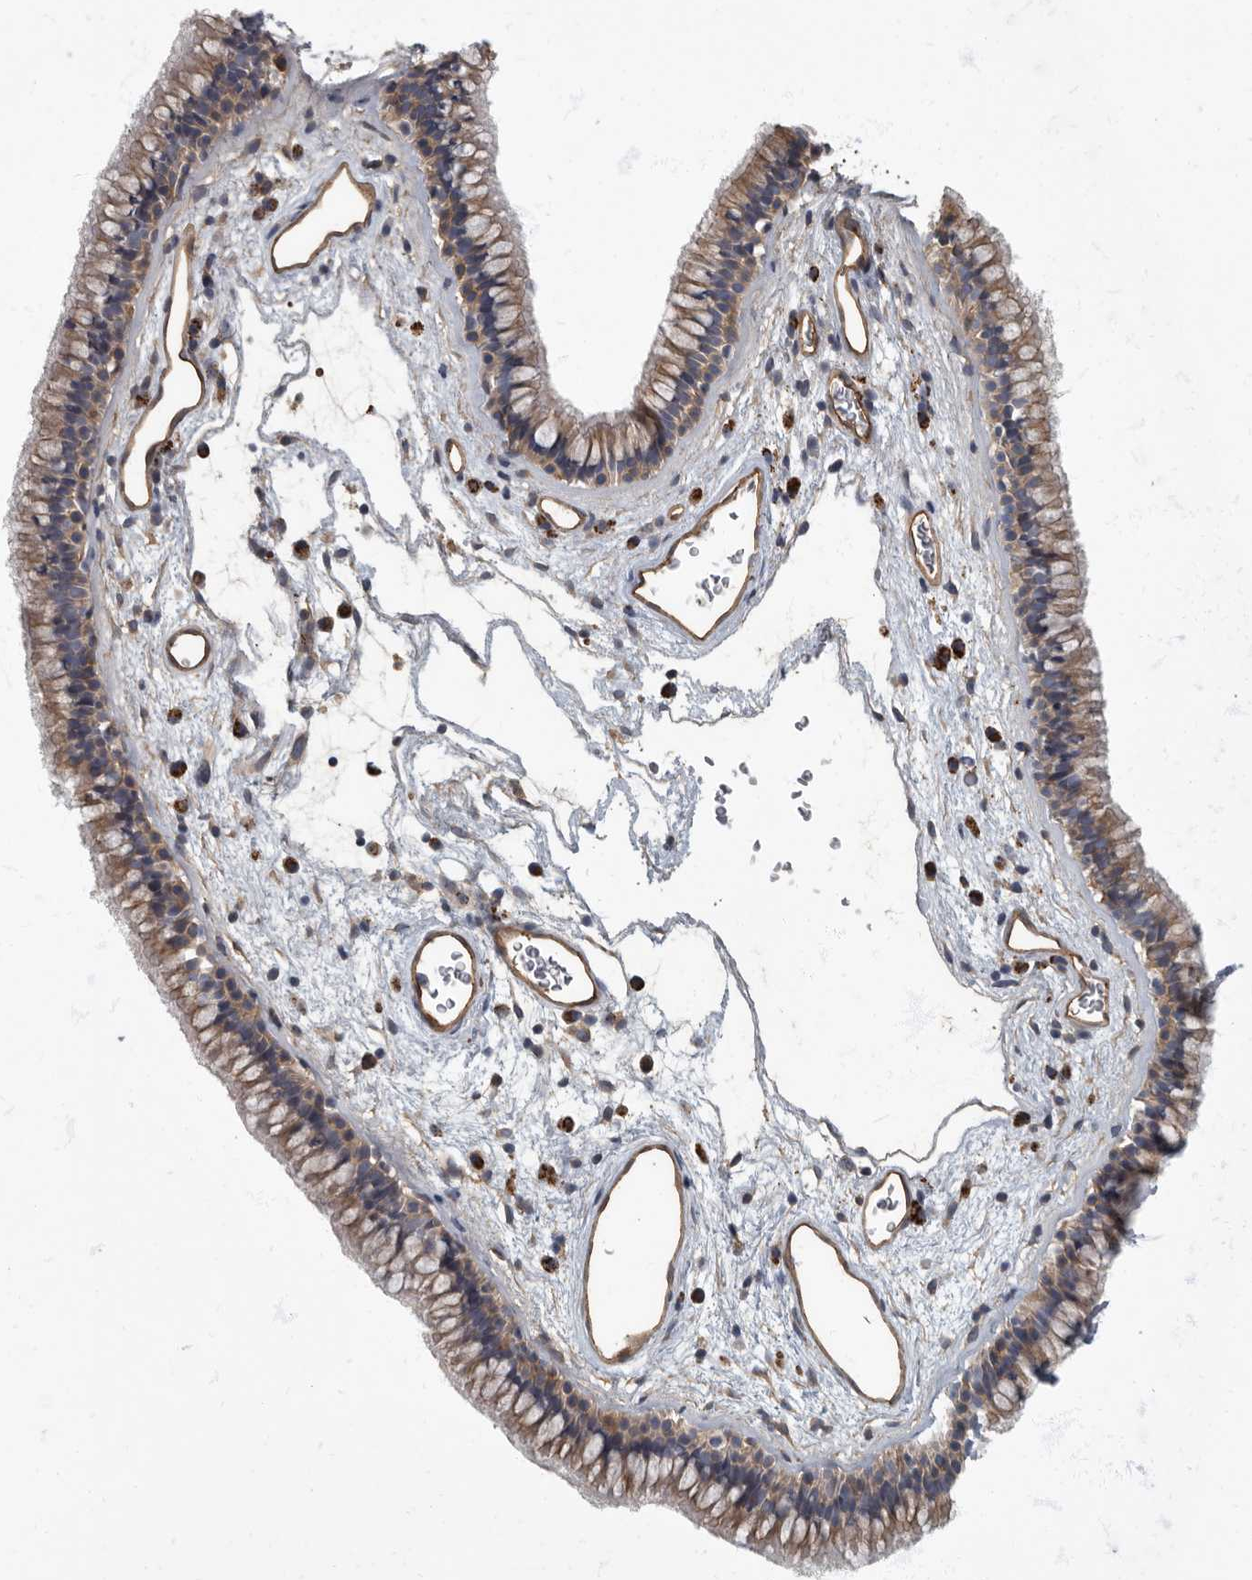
{"staining": {"intensity": "weak", "quantity": ">75%", "location": "cytoplasmic/membranous"}, "tissue": "nasopharynx", "cell_type": "Respiratory epithelial cells", "image_type": "normal", "snomed": [{"axis": "morphology", "description": "Normal tissue, NOS"}, {"axis": "morphology", "description": "Inflammation, NOS"}, {"axis": "topography", "description": "Nasopharynx"}], "caption": "Brown immunohistochemical staining in unremarkable nasopharynx exhibits weak cytoplasmic/membranous staining in approximately >75% of respiratory epithelial cells.", "gene": "PDK1", "patient": {"sex": "male", "age": 48}}